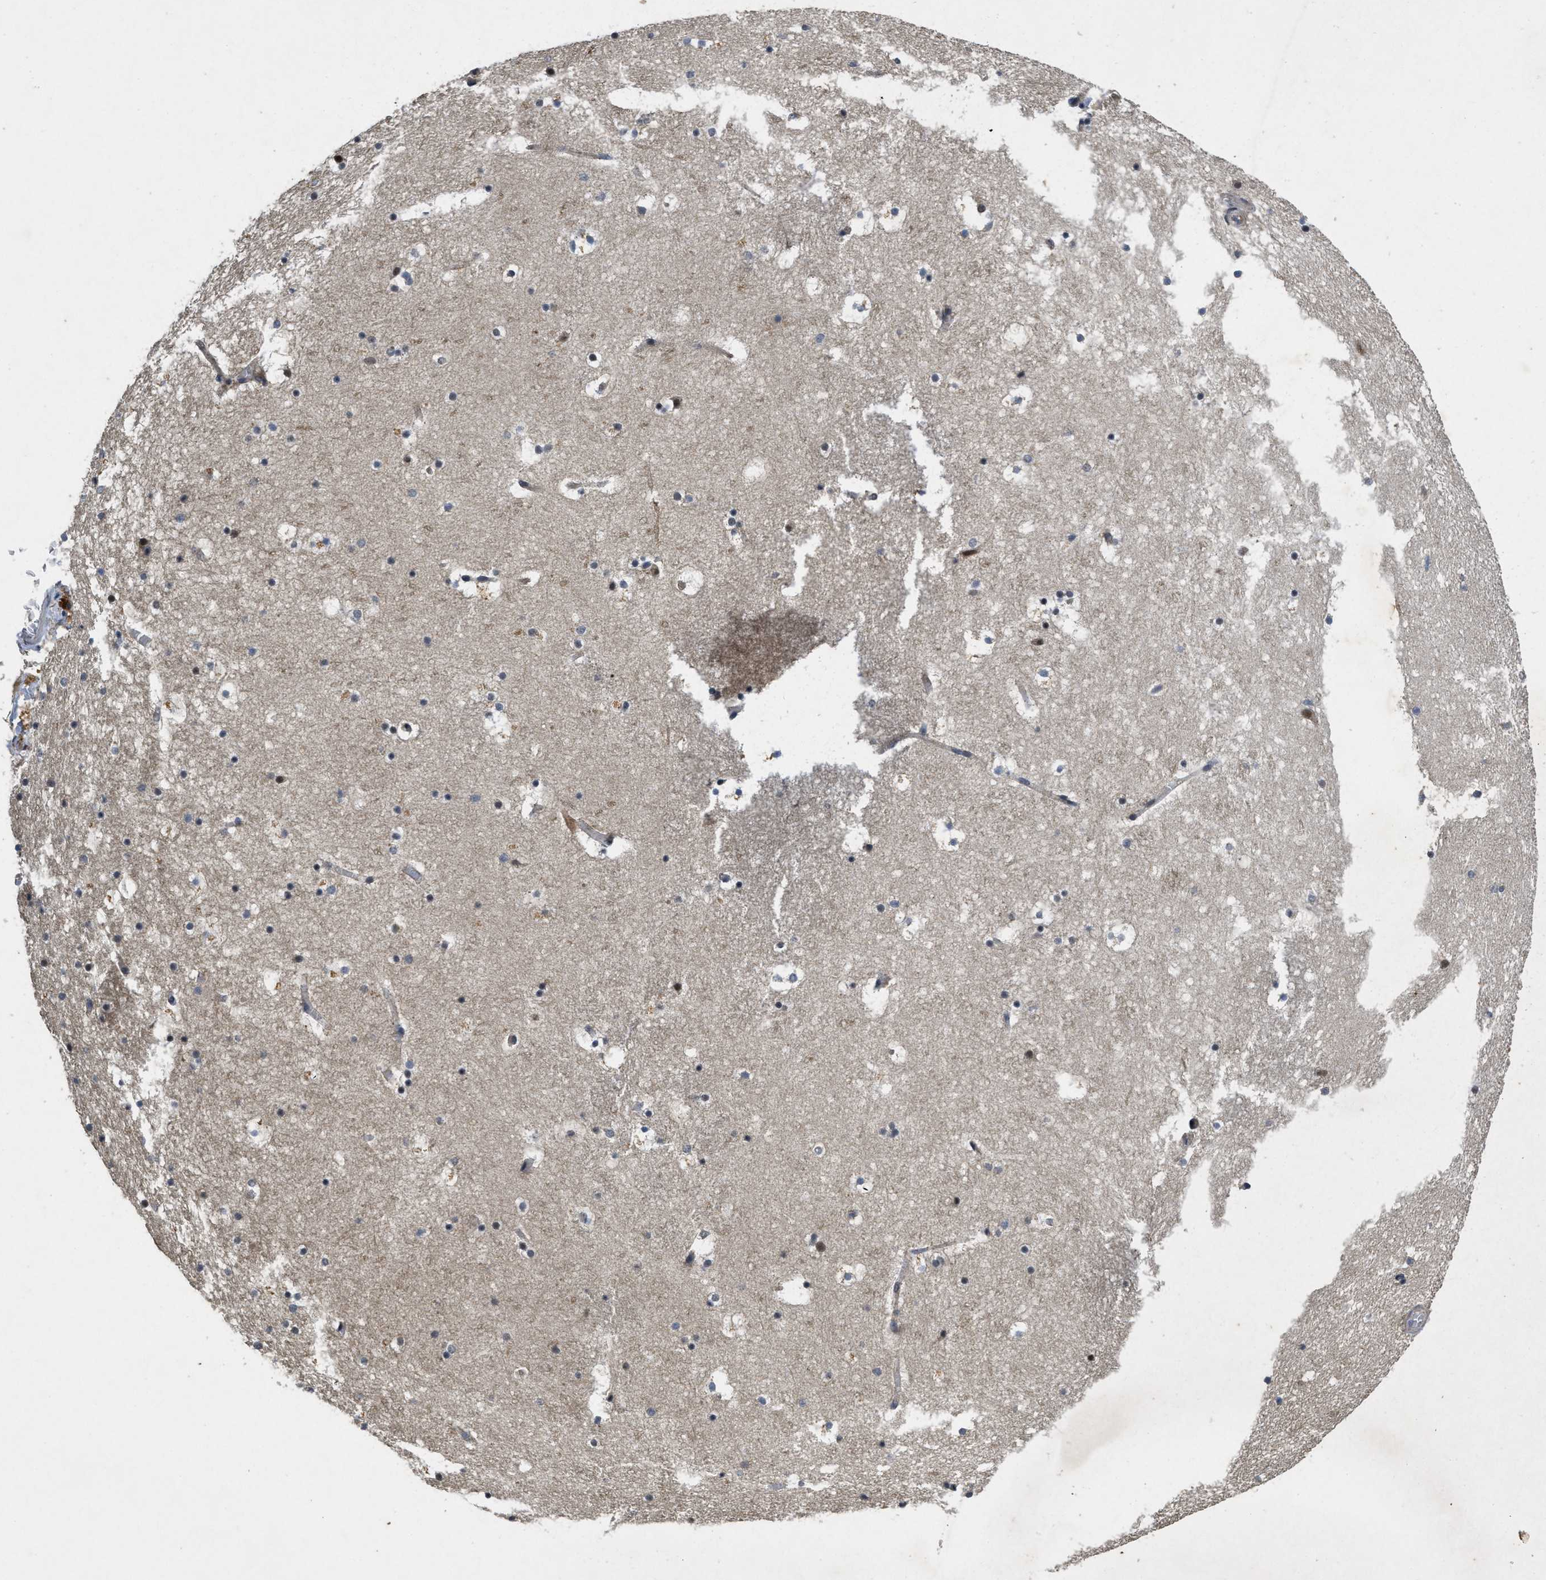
{"staining": {"intensity": "strong", "quantity": "<25%", "location": "nuclear"}, "tissue": "hippocampus", "cell_type": "Glial cells", "image_type": "normal", "snomed": [{"axis": "morphology", "description": "Normal tissue, NOS"}, {"axis": "topography", "description": "Hippocampus"}], "caption": "The image displays a brown stain indicating the presence of a protein in the nuclear of glial cells in hippocampus. (Stains: DAB (3,3'-diaminobenzidine) in brown, nuclei in blue, Microscopy: brightfield microscopy at high magnification).", "gene": "PAPOLG", "patient": {"sex": "male", "age": 45}}